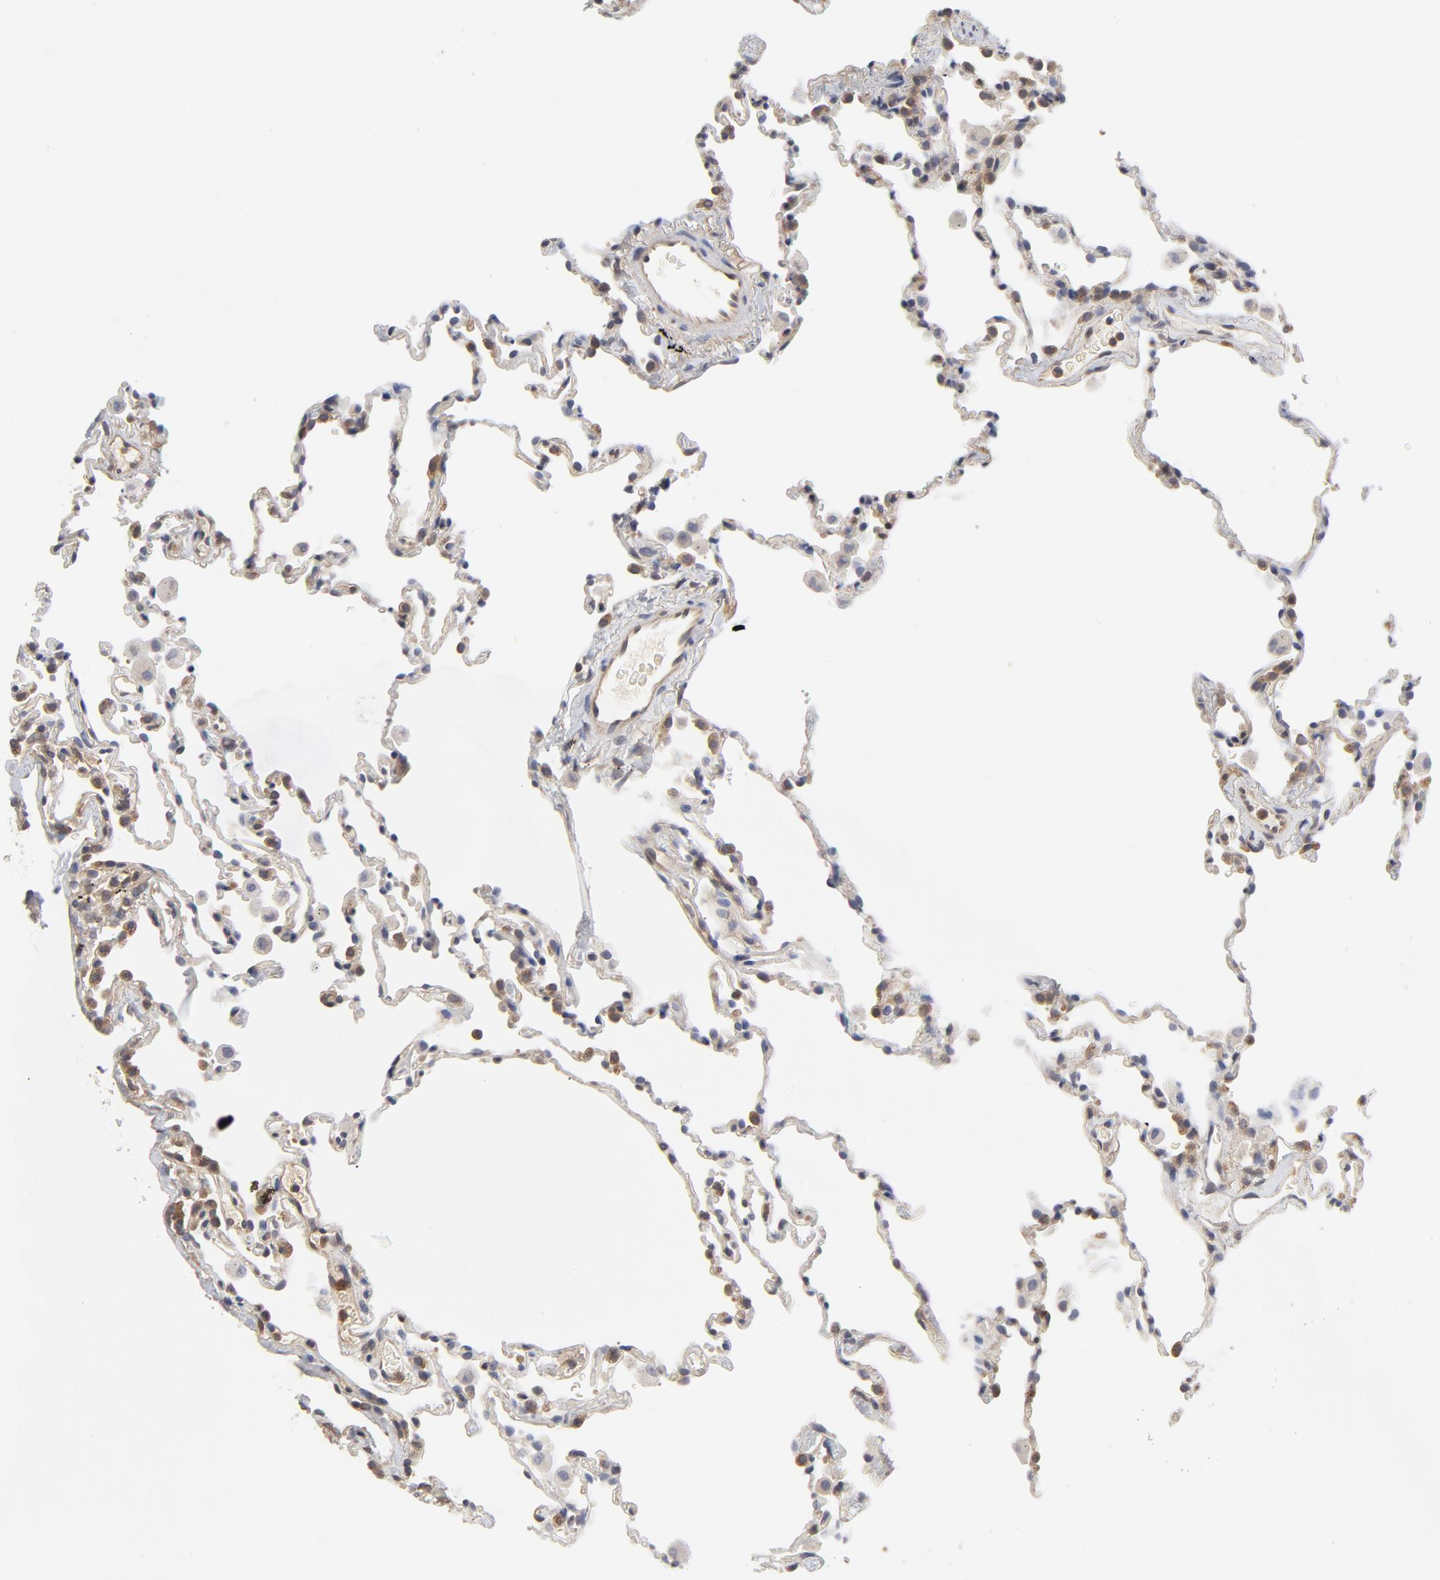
{"staining": {"intensity": "negative", "quantity": "none", "location": "none"}, "tissue": "lung", "cell_type": "Alveolar cells", "image_type": "normal", "snomed": [{"axis": "morphology", "description": "Normal tissue, NOS"}, {"axis": "morphology", "description": "Soft tissue tumor metastatic"}, {"axis": "topography", "description": "Lung"}], "caption": "An immunohistochemistry (IHC) histopathology image of unremarkable lung is shown. There is no staining in alveolar cells of lung. The staining is performed using DAB brown chromogen with nuclei counter-stained in using hematoxylin.", "gene": "ASMTL", "patient": {"sex": "male", "age": 59}}